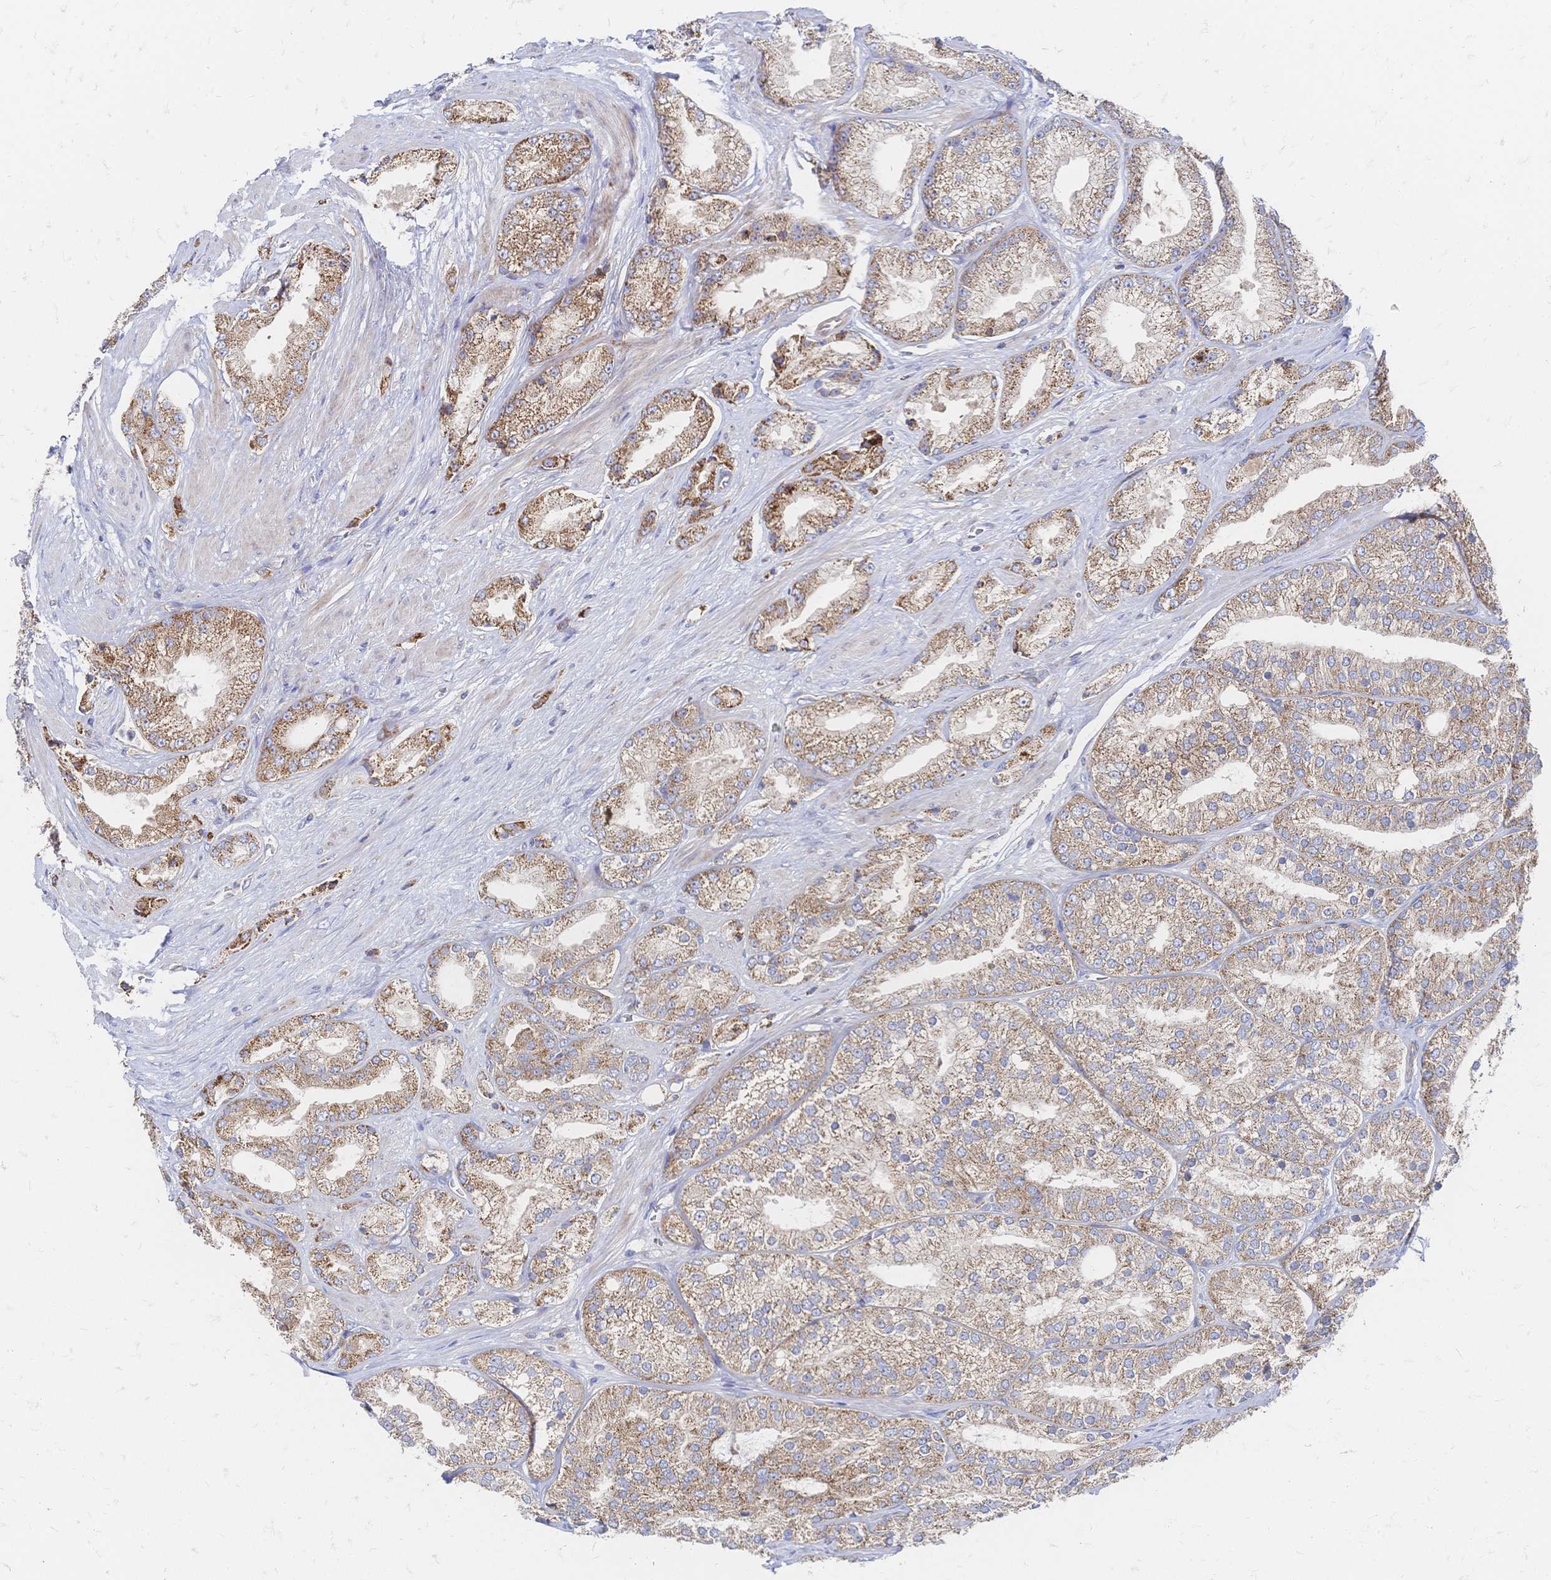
{"staining": {"intensity": "moderate", "quantity": ">75%", "location": "cytoplasmic/membranous"}, "tissue": "prostate cancer", "cell_type": "Tumor cells", "image_type": "cancer", "snomed": [{"axis": "morphology", "description": "Adenocarcinoma, High grade"}, {"axis": "topography", "description": "Prostate"}], "caption": "Moderate cytoplasmic/membranous protein positivity is seen in about >75% of tumor cells in prostate cancer.", "gene": "SORBS1", "patient": {"sex": "male", "age": 68}}